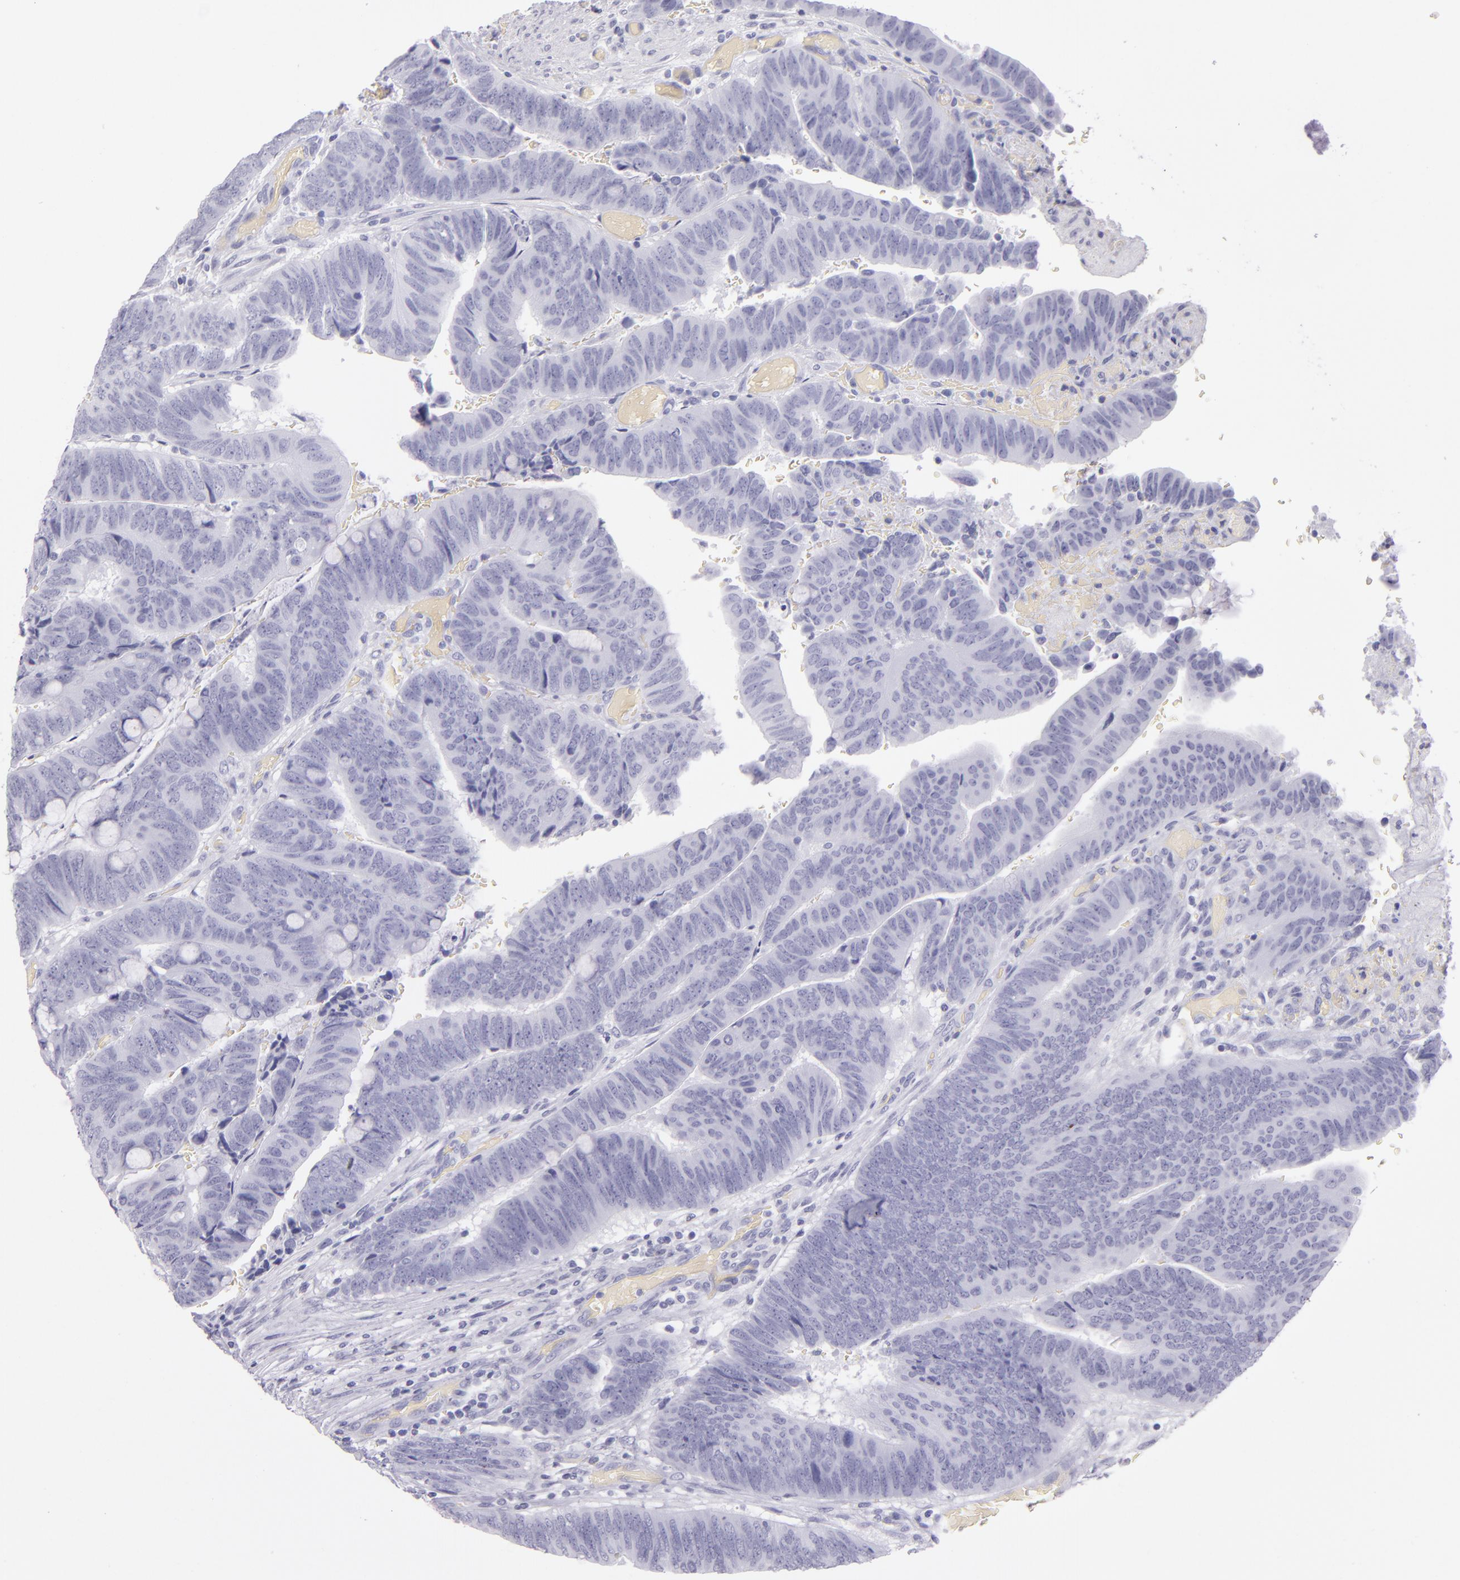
{"staining": {"intensity": "negative", "quantity": "none", "location": "none"}, "tissue": "colorectal cancer", "cell_type": "Tumor cells", "image_type": "cancer", "snomed": [{"axis": "morphology", "description": "Normal tissue, NOS"}, {"axis": "morphology", "description": "Adenocarcinoma, NOS"}, {"axis": "topography", "description": "Rectum"}], "caption": "Tumor cells show no significant protein staining in adenocarcinoma (colorectal). (Stains: DAB immunohistochemistry with hematoxylin counter stain, Microscopy: brightfield microscopy at high magnification).", "gene": "CR2", "patient": {"sex": "male", "age": 92}}